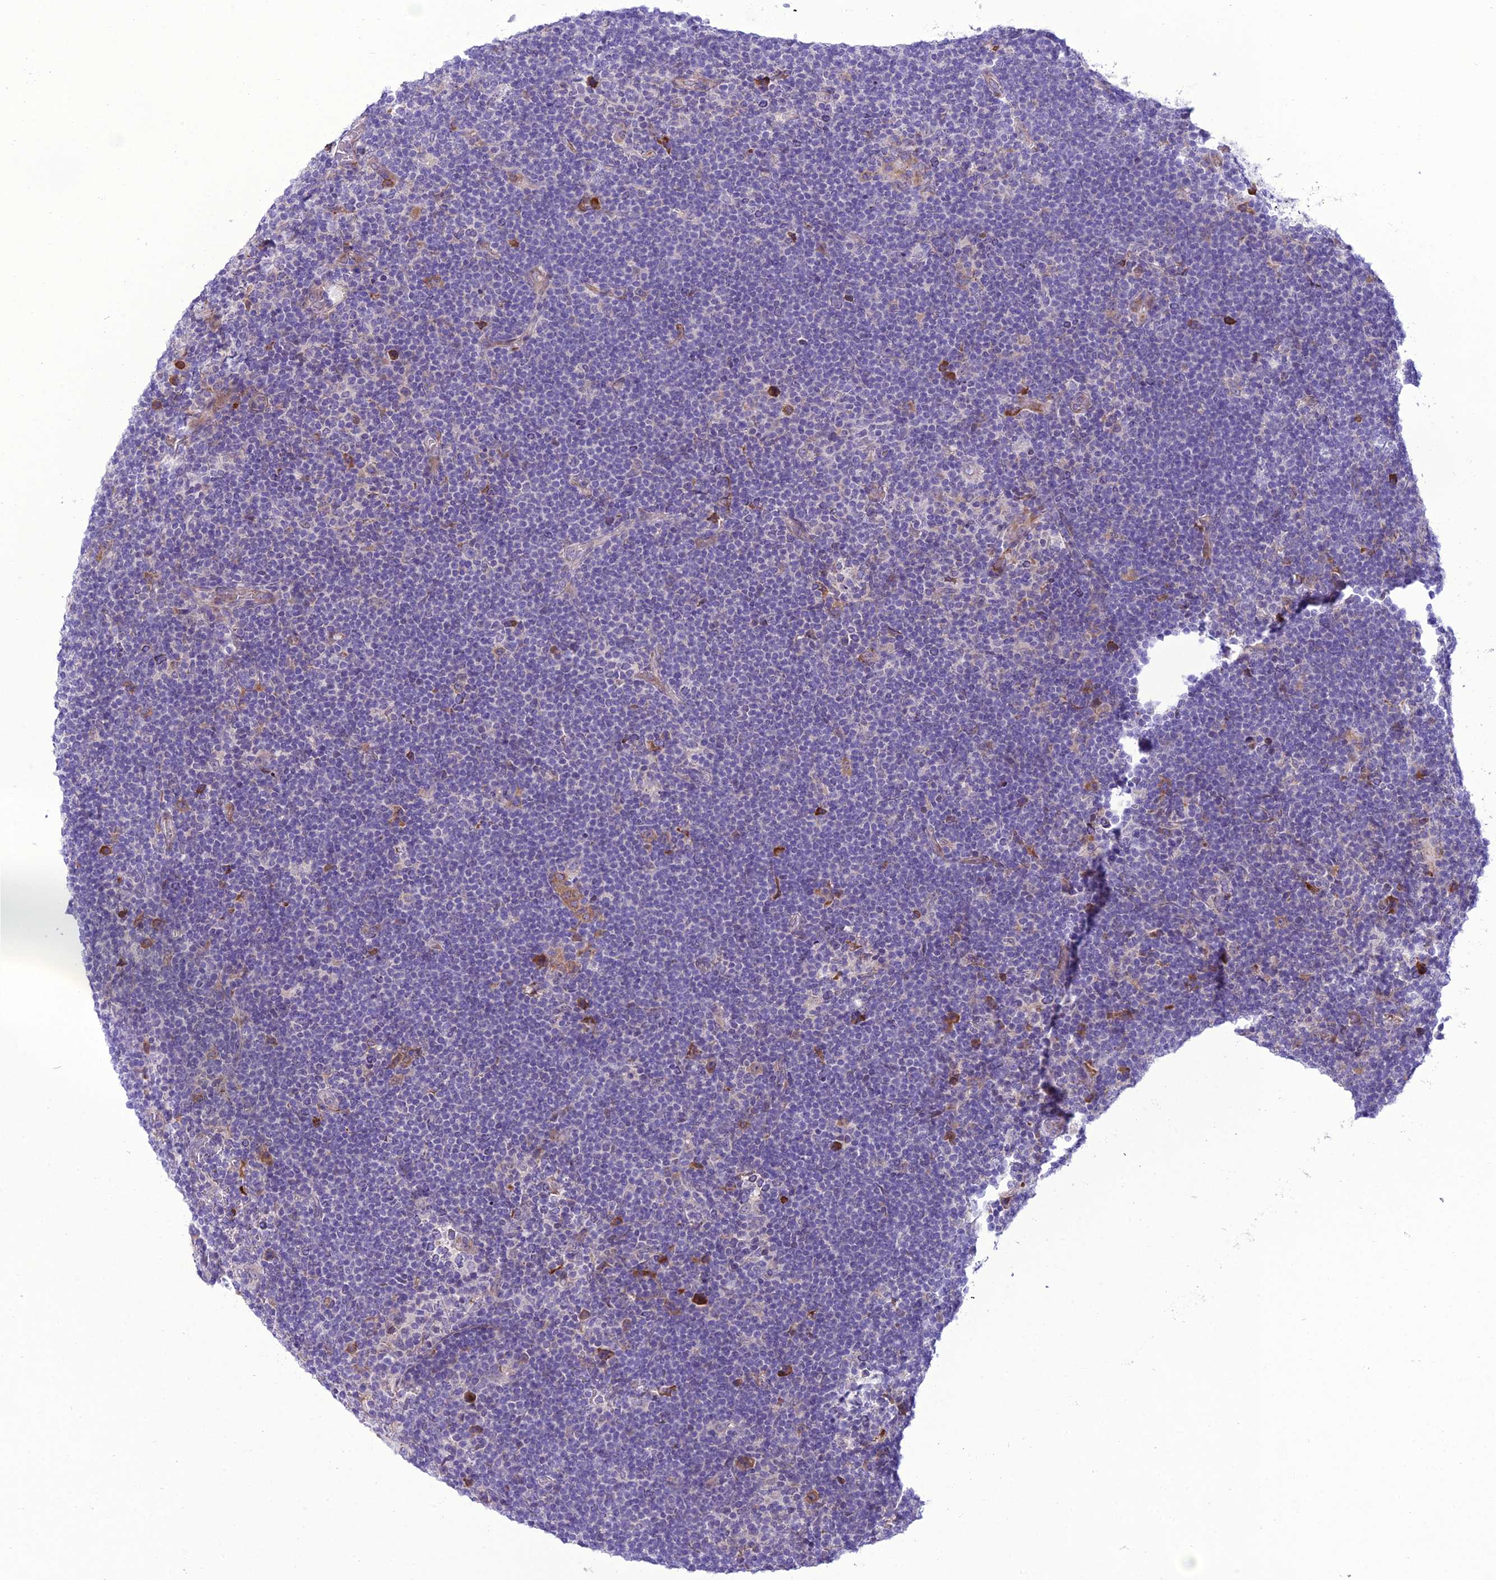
{"staining": {"intensity": "moderate", "quantity": "<25%", "location": "cytoplasmic/membranous"}, "tissue": "lymphoma", "cell_type": "Tumor cells", "image_type": "cancer", "snomed": [{"axis": "morphology", "description": "Hodgkin's disease, NOS"}, {"axis": "topography", "description": "Lymph node"}], "caption": "Human lymphoma stained with a protein marker reveals moderate staining in tumor cells.", "gene": "NEURL2", "patient": {"sex": "female", "age": 57}}